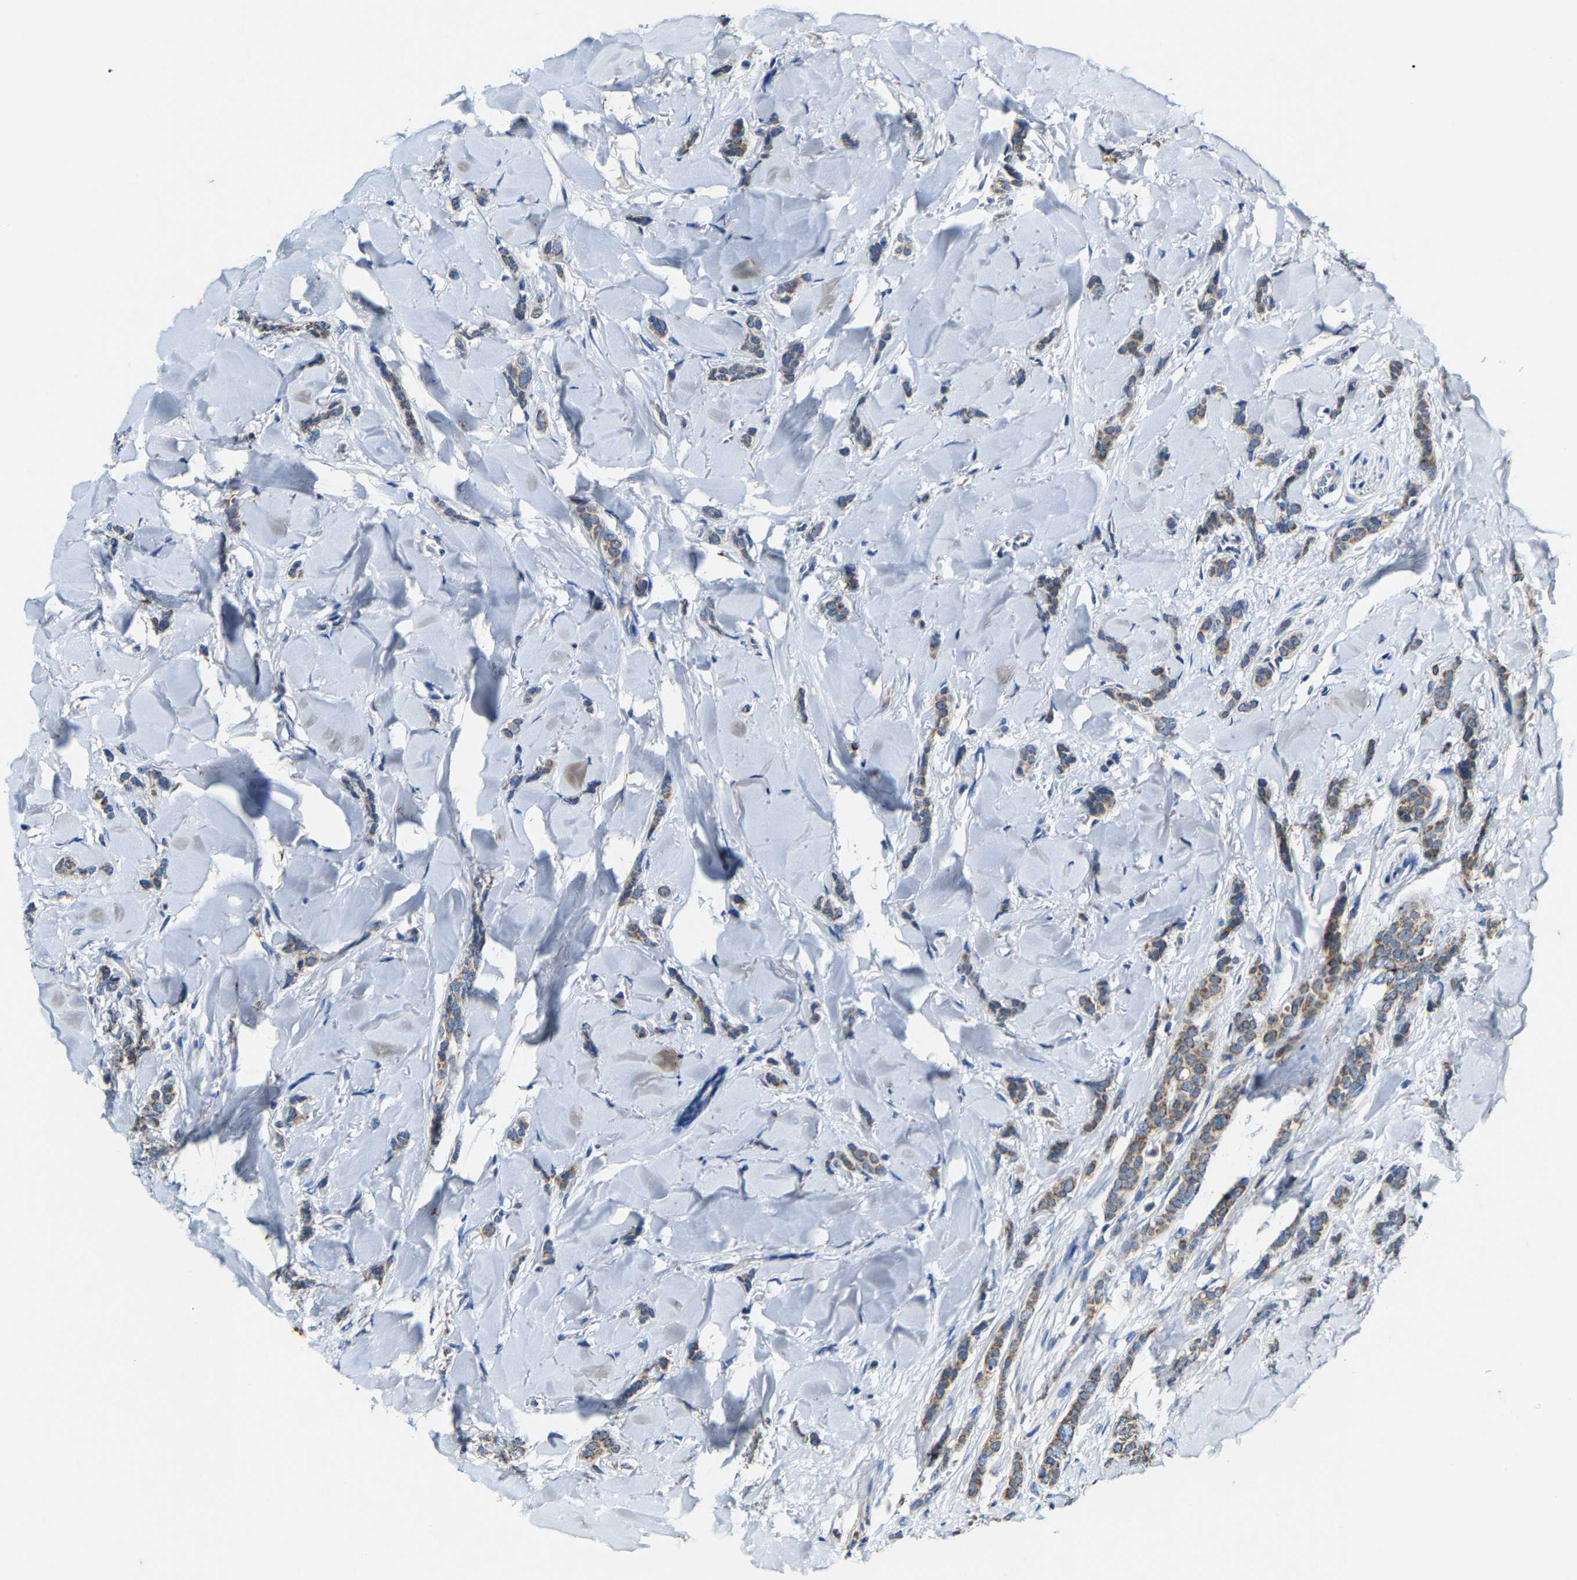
{"staining": {"intensity": "moderate", "quantity": ">75%", "location": "cytoplasmic/membranous"}, "tissue": "breast cancer", "cell_type": "Tumor cells", "image_type": "cancer", "snomed": [{"axis": "morphology", "description": "Lobular carcinoma"}, {"axis": "topography", "description": "Skin"}, {"axis": "topography", "description": "Breast"}], "caption": "Human breast cancer stained for a protein (brown) exhibits moderate cytoplasmic/membranous positive staining in about >75% of tumor cells.", "gene": "SLC25A25", "patient": {"sex": "female", "age": 46}}